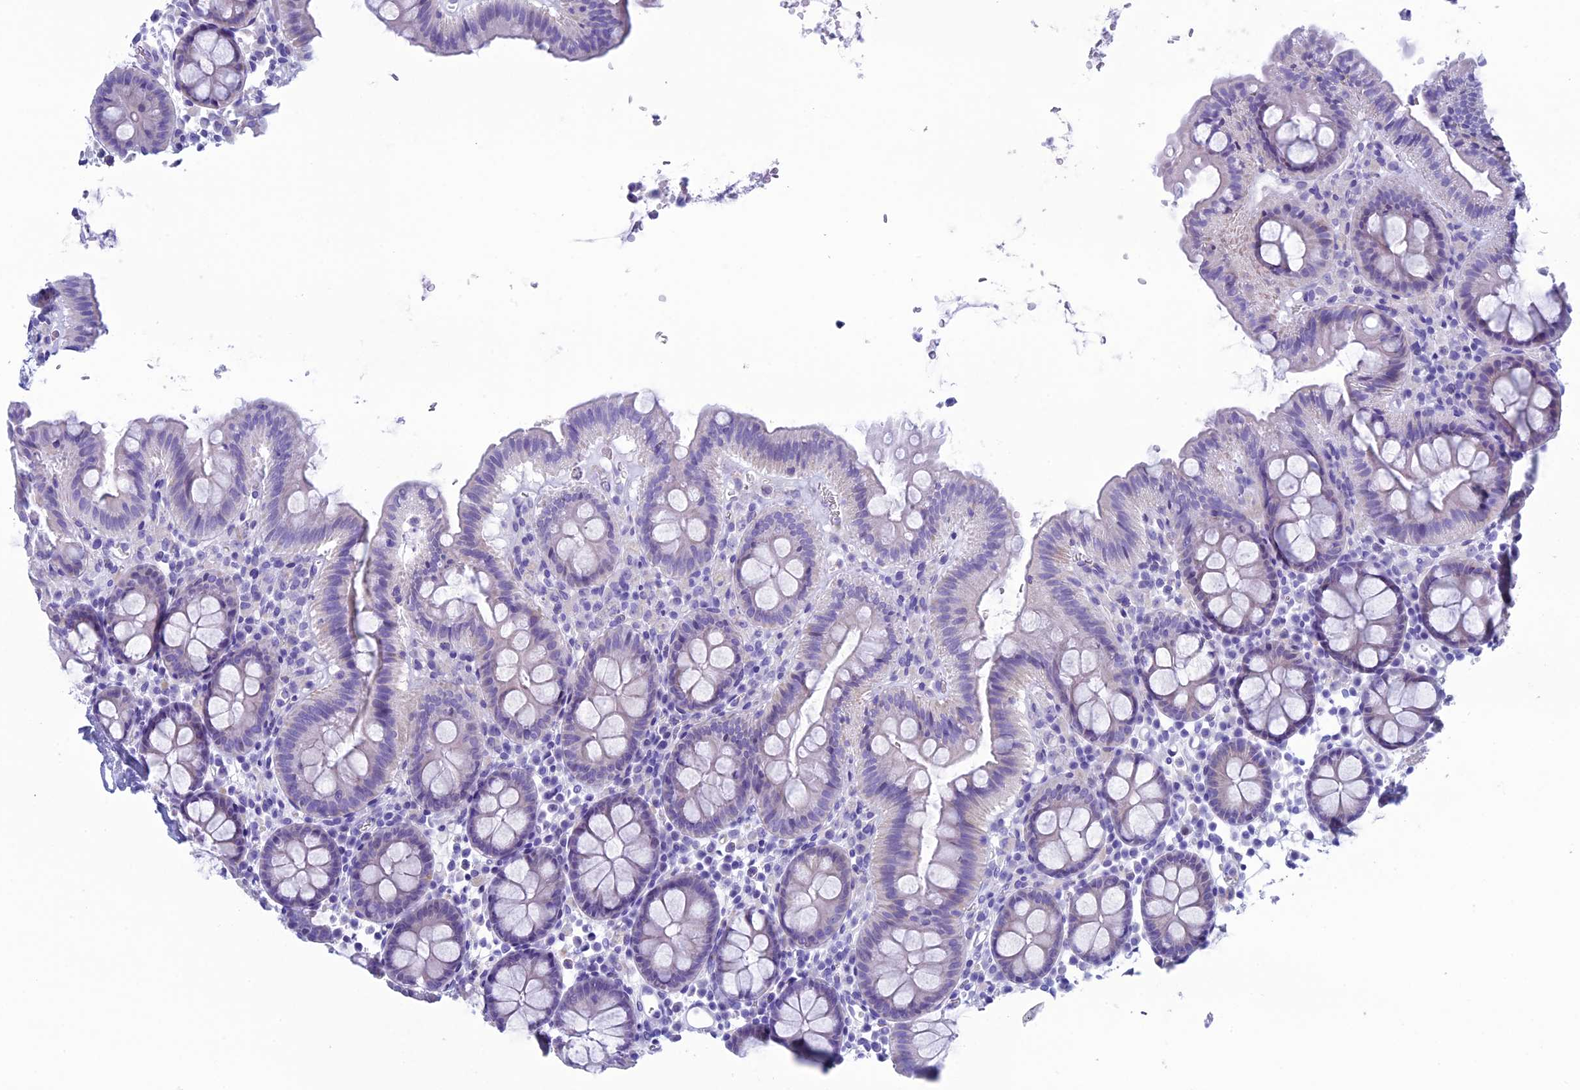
{"staining": {"intensity": "negative", "quantity": "none", "location": "none"}, "tissue": "colon", "cell_type": "Glandular cells", "image_type": "normal", "snomed": [{"axis": "morphology", "description": "Normal tissue, NOS"}, {"axis": "topography", "description": "Colon"}], "caption": "IHC histopathology image of unremarkable colon: colon stained with DAB demonstrates no significant protein positivity in glandular cells.", "gene": "FAM169A", "patient": {"sex": "male", "age": 75}}